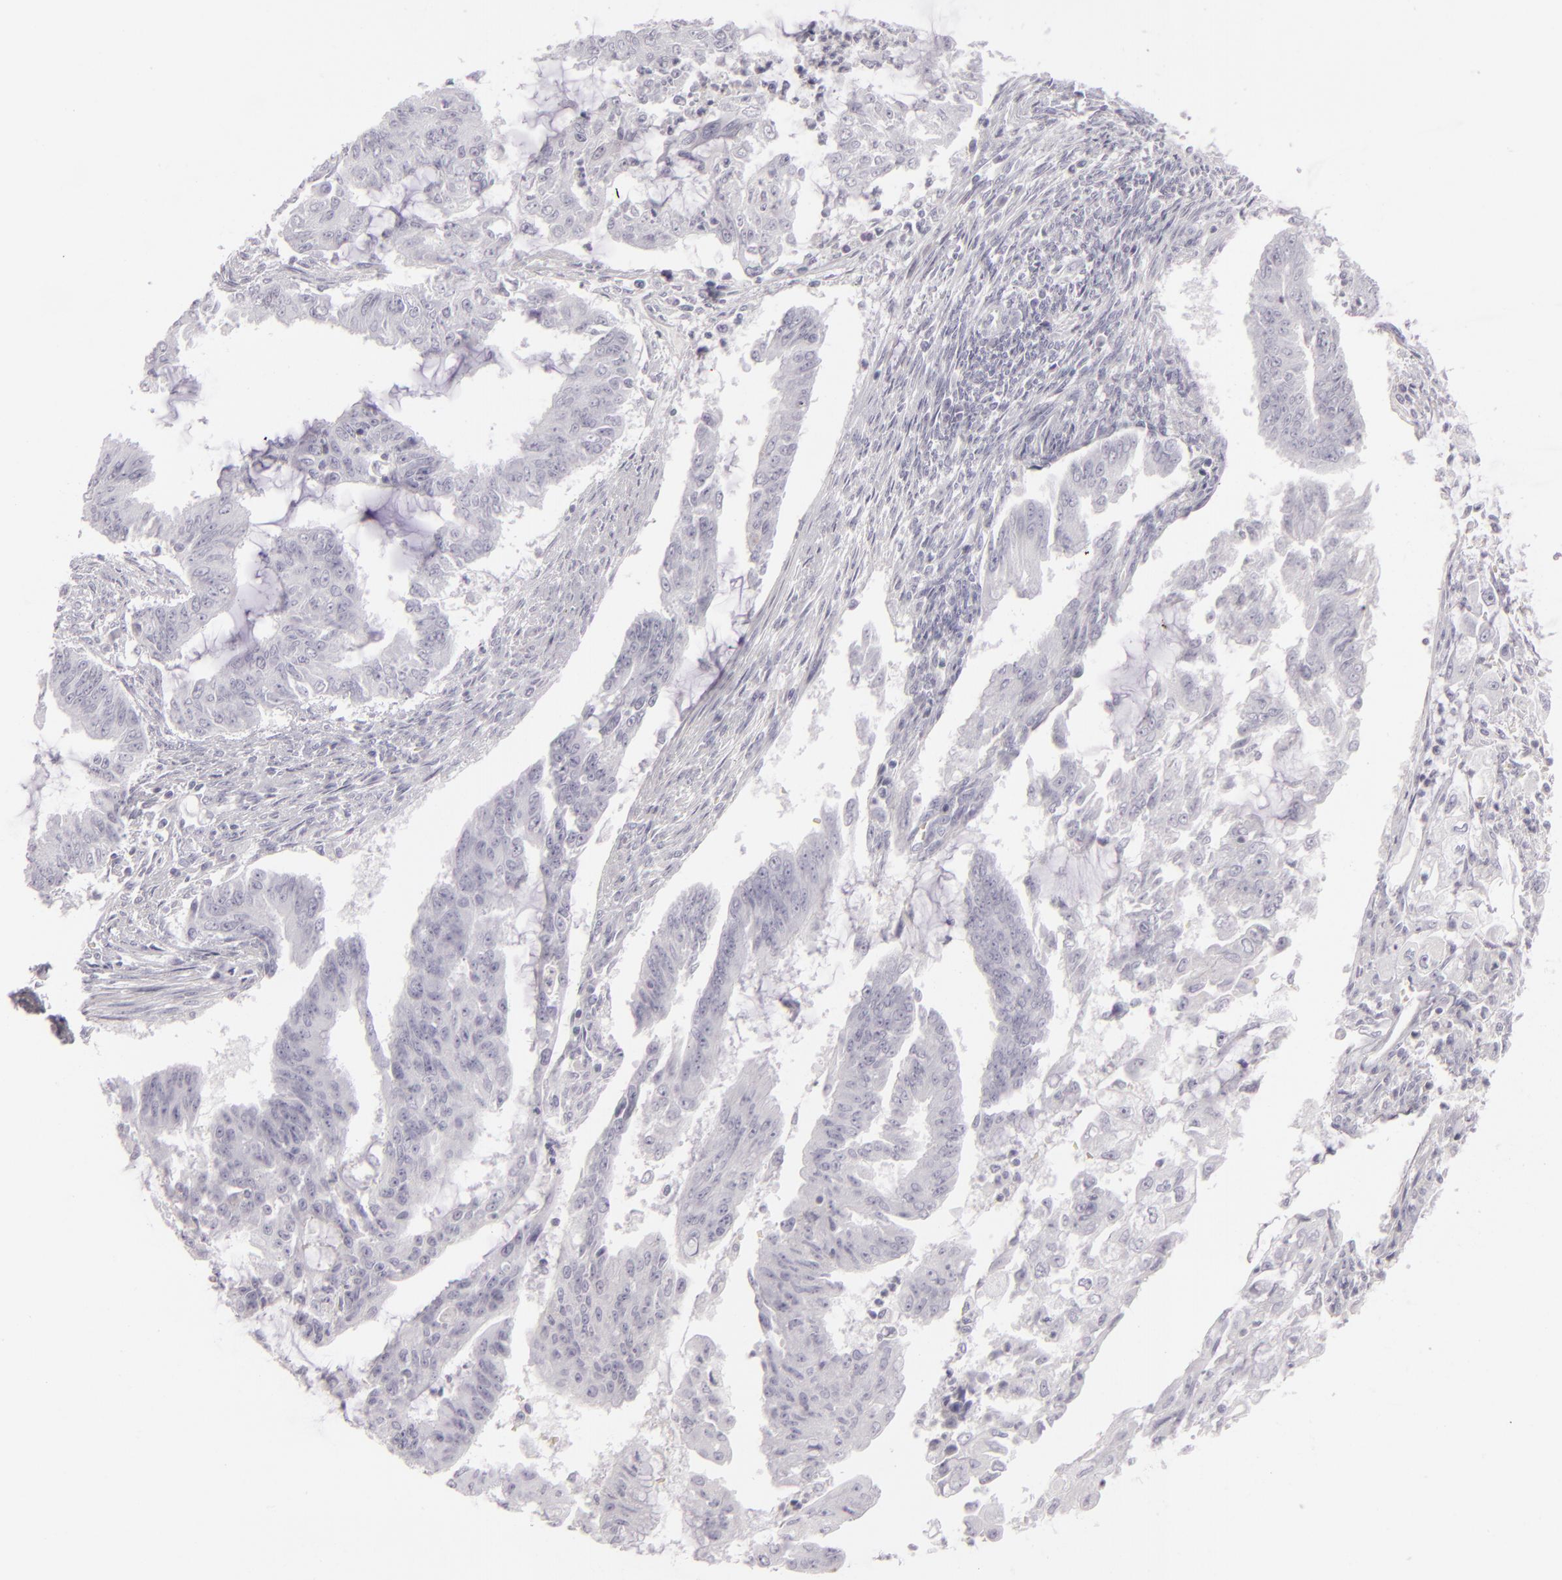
{"staining": {"intensity": "negative", "quantity": "none", "location": "none"}, "tissue": "endometrial cancer", "cell_type": "Tumor cells", "image_type": "cancer", "snomed": [{"axis": "morphology", "description": "Adenocarcinoma, NOS"}, {"axis": "topography", "description": "Endometrium"}], "caption": "Tumor cells show no significant protein staining in endometrial cancer.", "gene": "CDX2", "patient": {"sex": "female", "age": 75}}